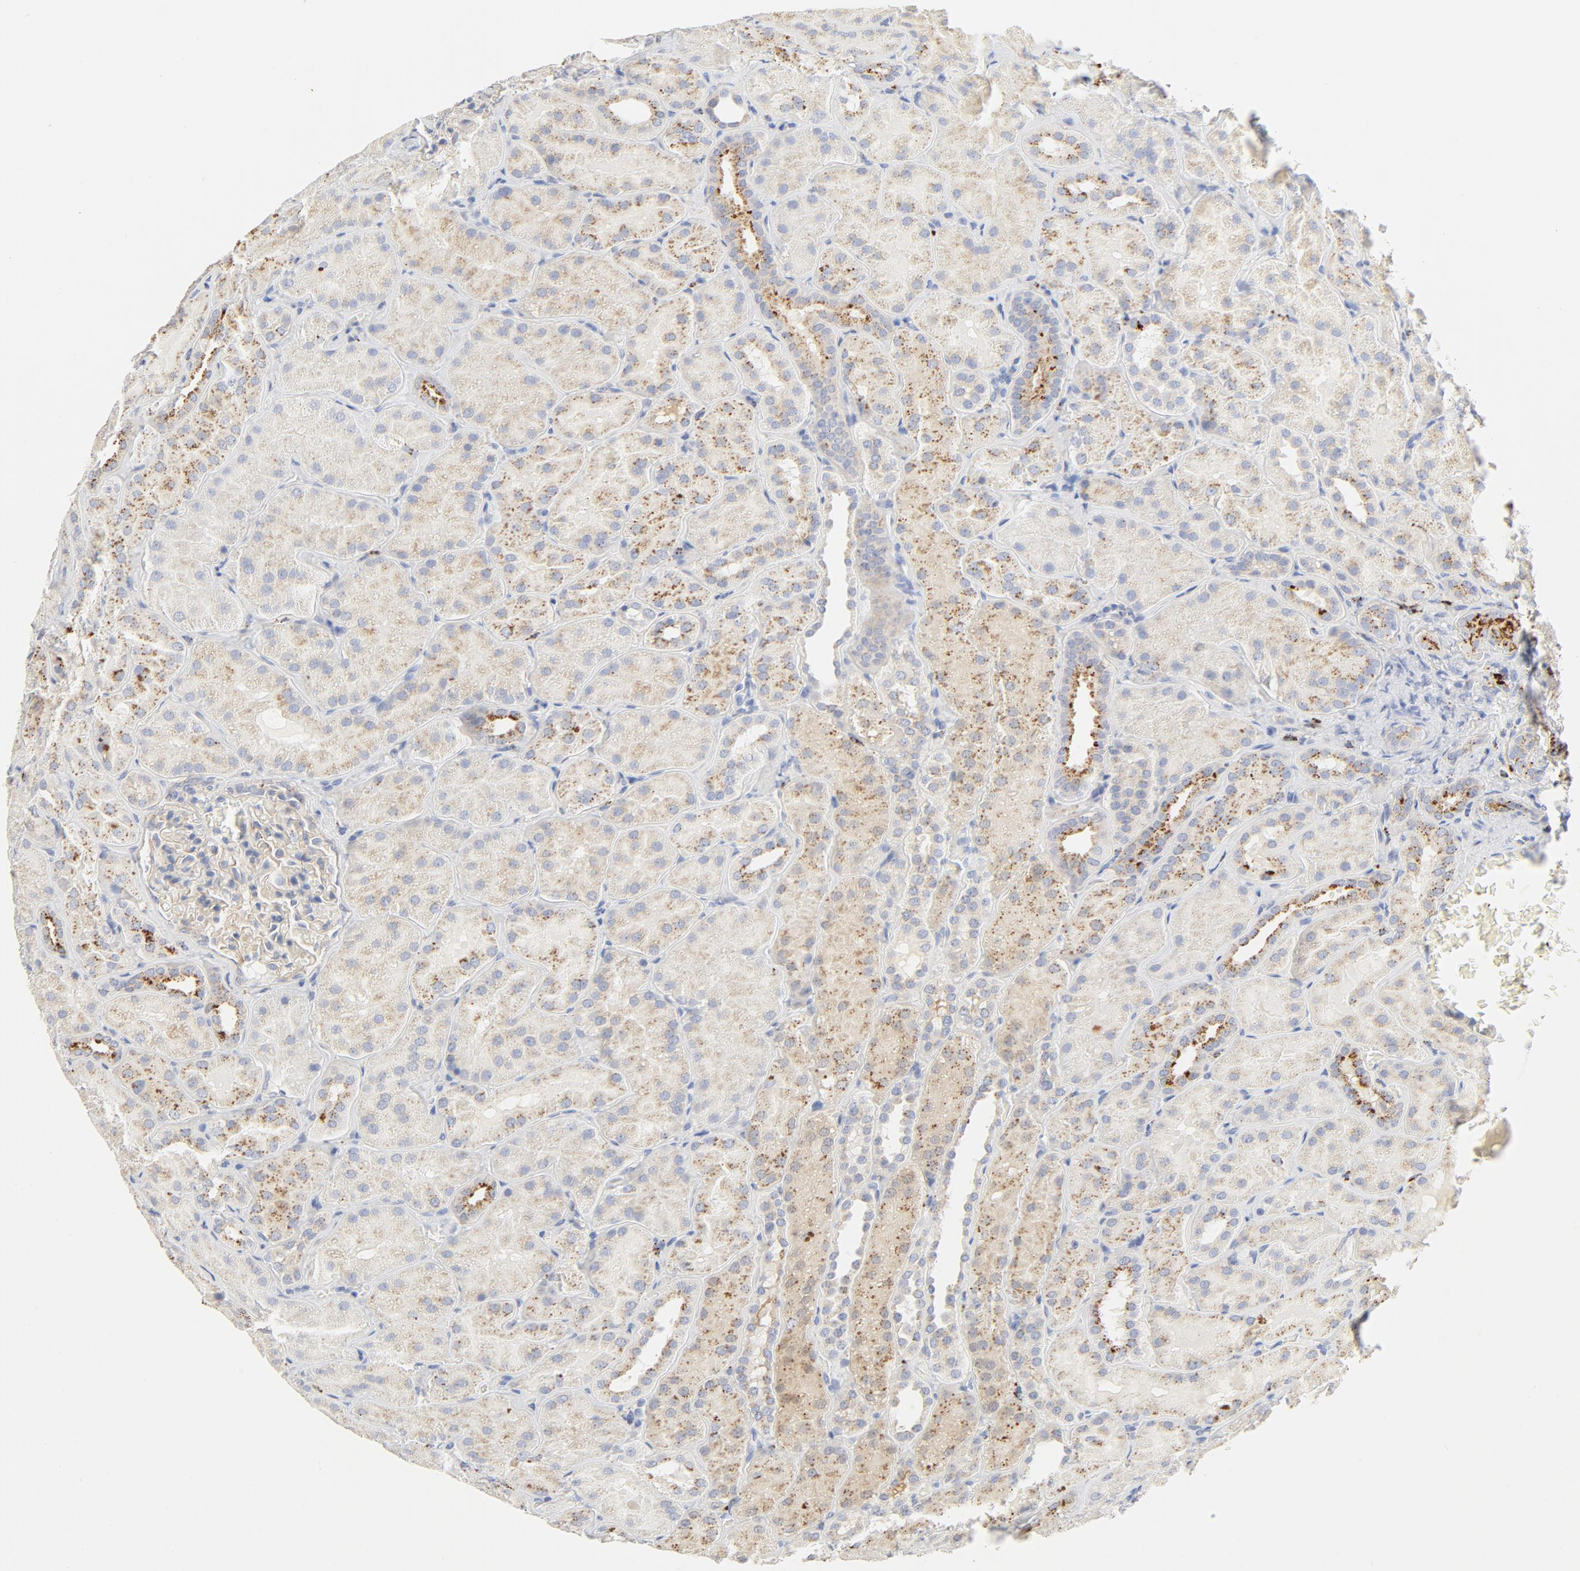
{"staining": {"intensity": "negative", "quantity": "none", "location": "none"}, "tissue": "kidney", "cell_type": "Cells in glomeruli", "image_type": "normal", "snomed": [{"axis": "morphology", "description": "Normal tissue, NOS"}, {"axis": "topography", "description": "Kidney"}], "caption": "The immunohistochemistry (IHC) photomicrograph has no significant staining in cells in glomeruli of kidney. (Brightfield microscopy of DAB (3,3'-diaminobenzidine) IHC at high magnification).", "gene": "MAGEB17", "patient": {"sex": "male", "age": 28}}